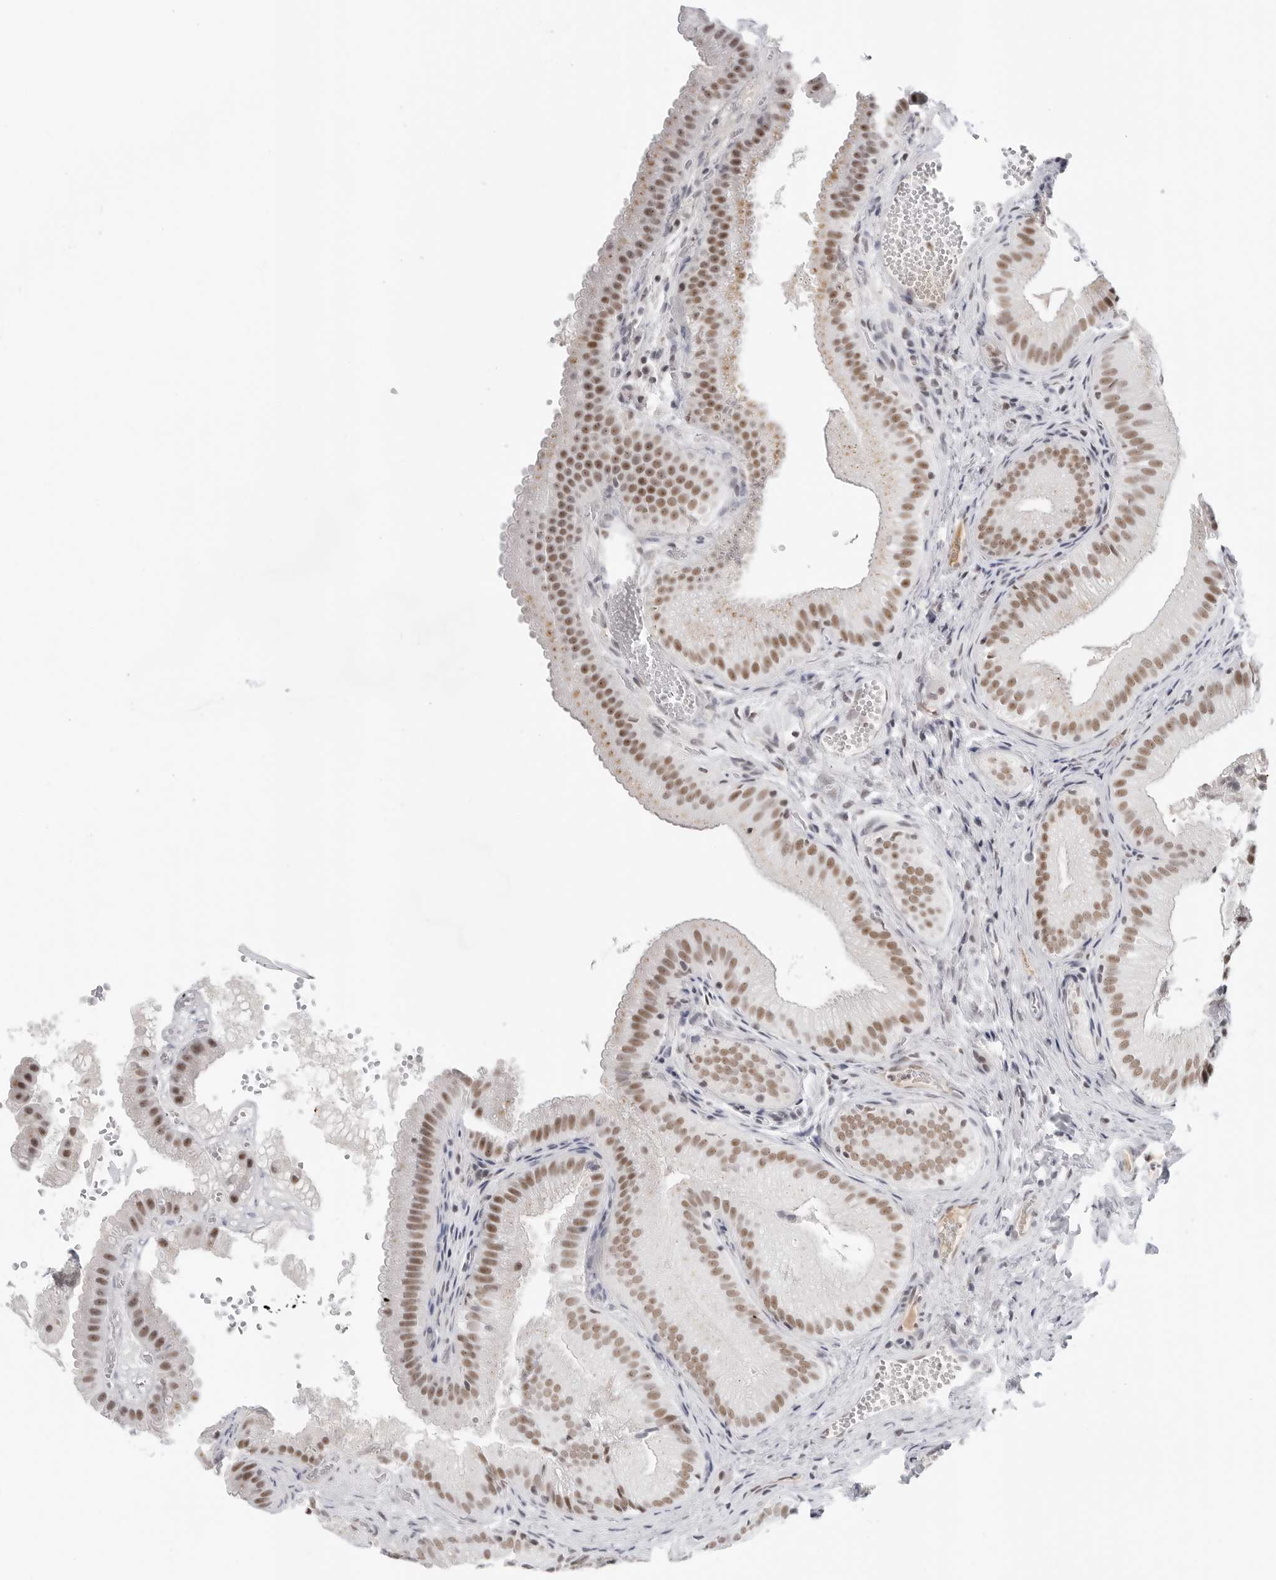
{"staining": {"intensity": "moderate", "quantity": ">75%", "location": "nuclear"}, "tissue": "gallbladder", "cell_type": "Glandular cells", "image_type": "normal", "snomed": [{"axis": "morphology", "description": "Normal tissue, NOS"}, {"axis": "topography", "description": "Gallbladder"}], "caption": "Immunohistochemistry staining of normal gallbladder, which exhibits medium levels of moderate nuclear staining in about >75% of glandular cells indicating moderate nuclear protein staining. The staining was performed using DAB (3,3'-diaminobenzidine) (brown) for protein detection and nuclei were counterstained in hematoxylin (blue).", "gene": "WRAP53", "patient": {"sex": "female", "age": 30}}